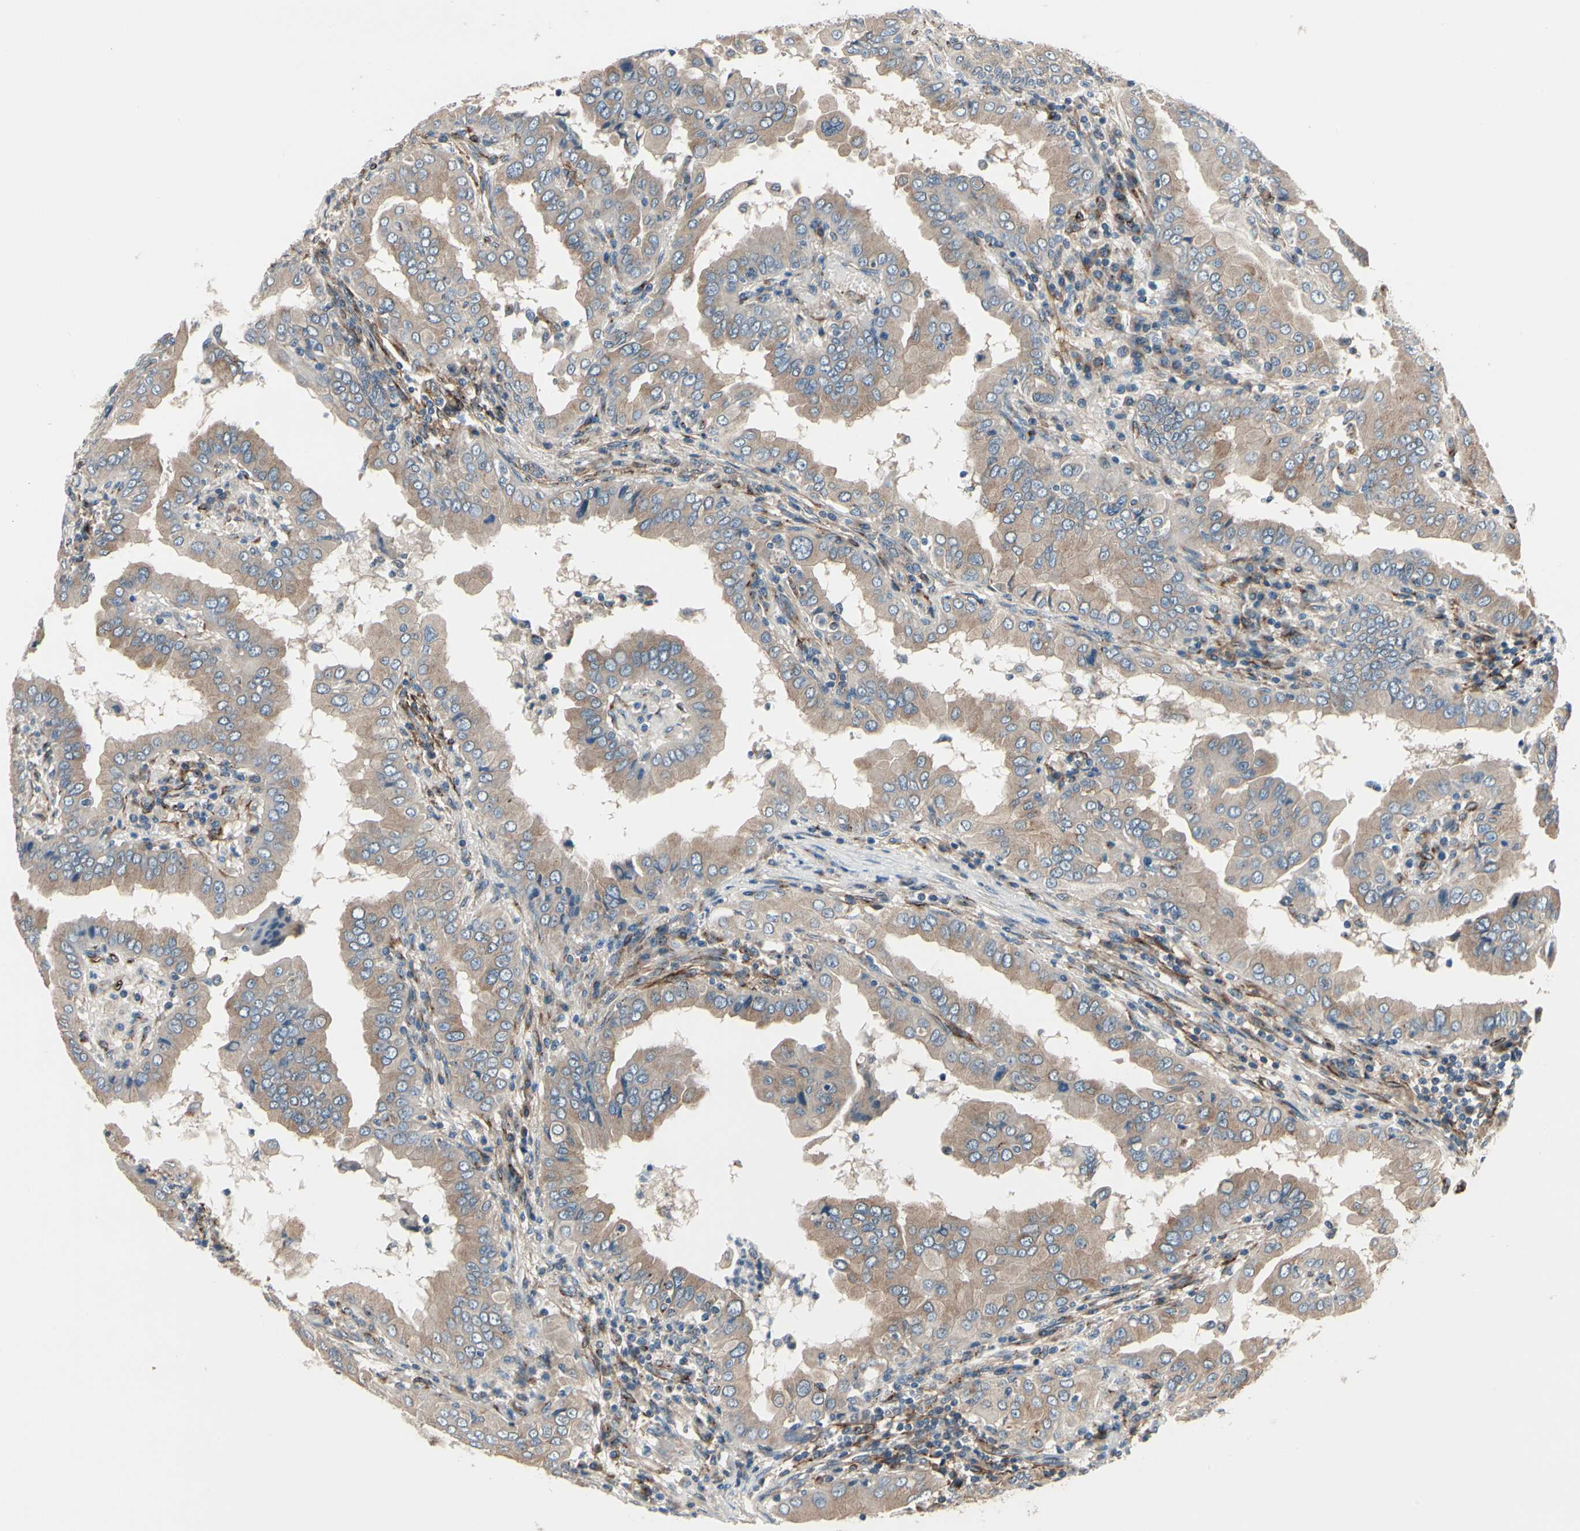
{"staining": {"intensity": "weak", "quantity": ">75%", "location": "cytoplasmic/membranous"}, "tissue": "thyroid cancer", "cell_type": "Tumor cells", "image_type": "cancer", "snomed": [{"axis": "morphology", "description": "Papillary adenocarcinoma, NOS"}, {"axis": "topography", "description": "Thyroid gland"}], "caption": "Immunohistochemistry (IHC) (DAB (3,3'-diaminobenzidine)) staining of thyroid cancer demonstrates weak cytoplasmic/membranous protein staining in approximately >75% of tumor cells.", "gene": "PRKAR2B", "patient": {"sex": "male", "age": 33}}